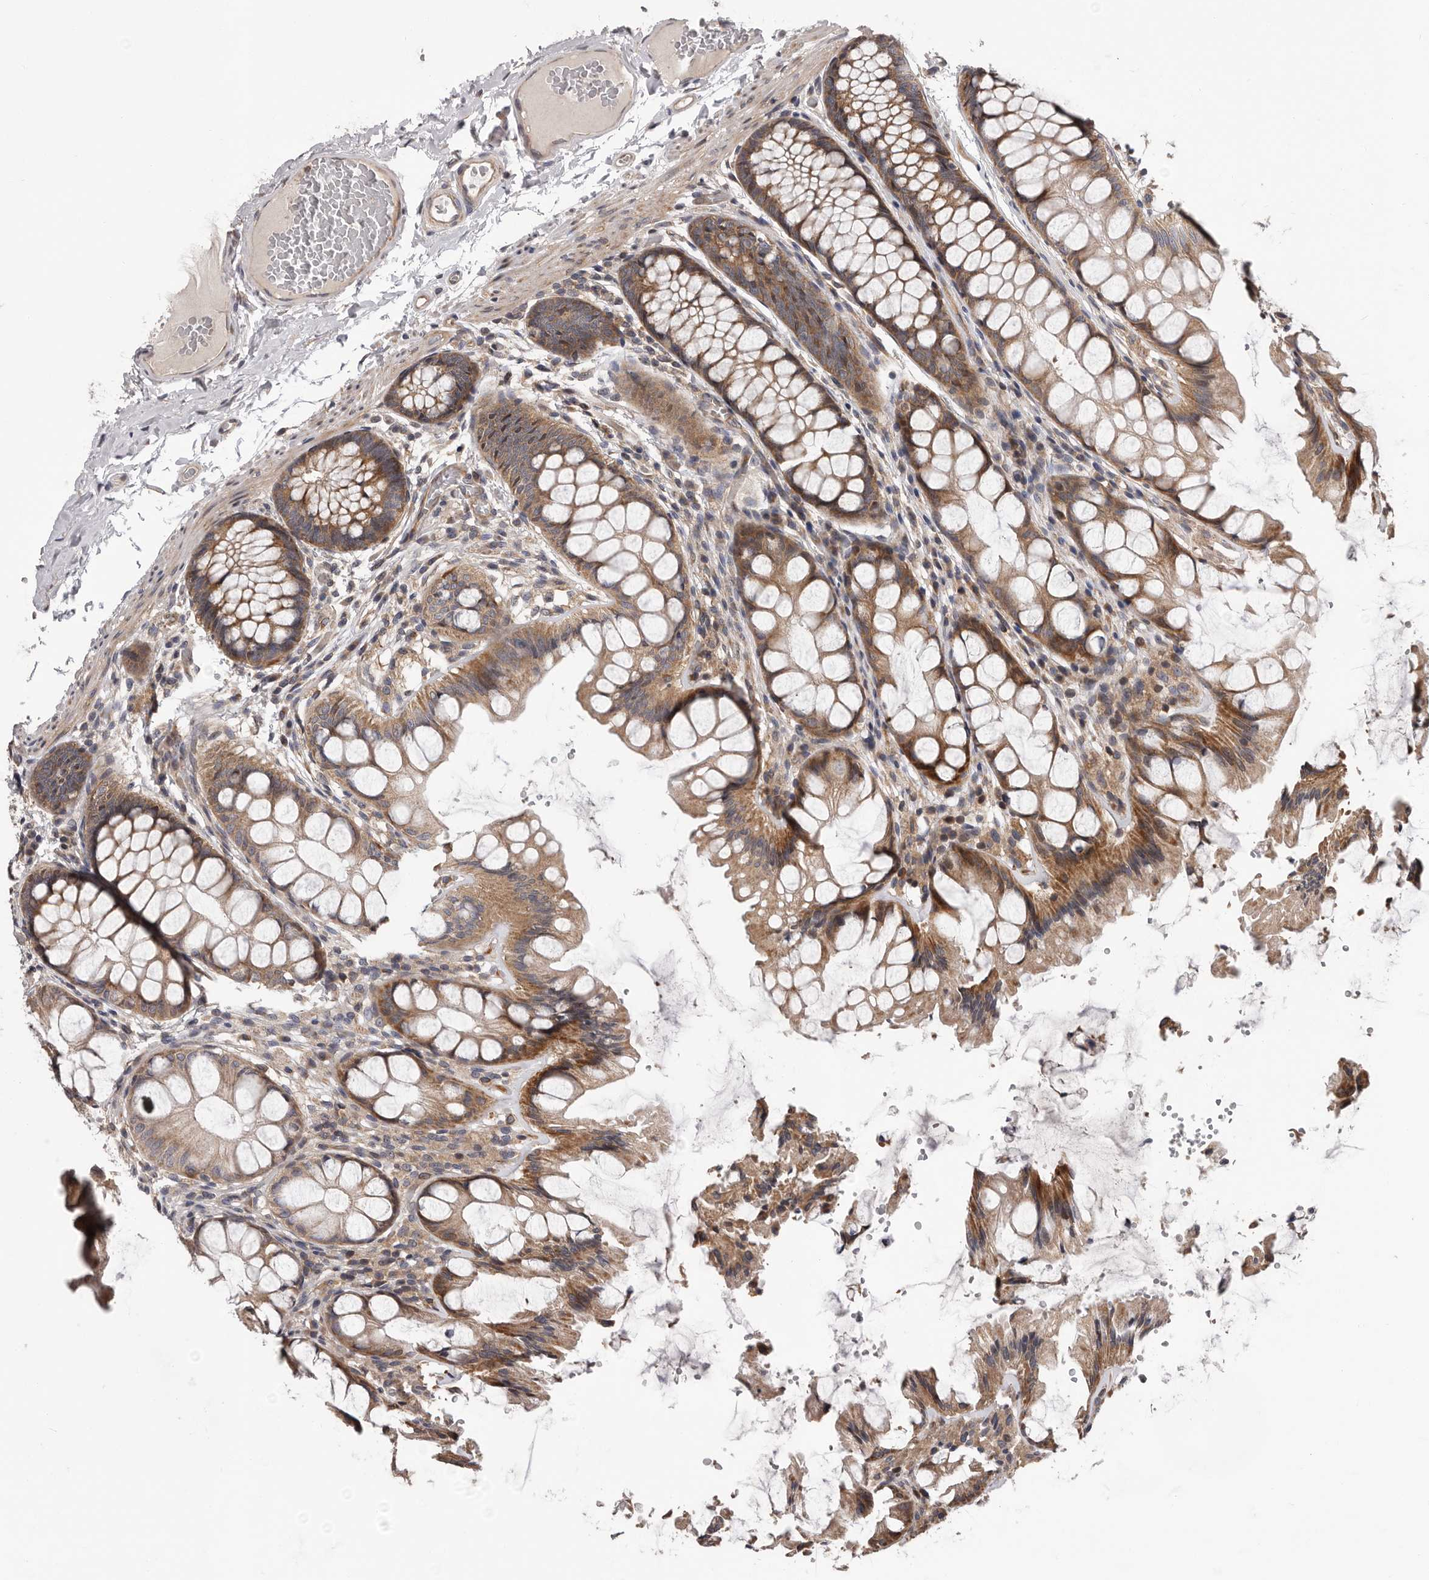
{"staining": {"intensity": "weak", "quantity": ">75%", "location": "cytoplasmic/membranous"}, "tissue": "colon", "cell_type": "Endothelial cells", "image_type": "normal", "snomed": [{"axis": "morphology", "description": "Normal tissue, NOS"}, {"axis": "topography", "description": "Colon"}], "caption": "A high-resolution micrograph shows IHC staining of normal colon, which shows weak cytoplasmic/membranous staining in approximately >75% of endothelial cells.", "gene": "VPS37A", "patient": {"sex": "male", "age": 47}}